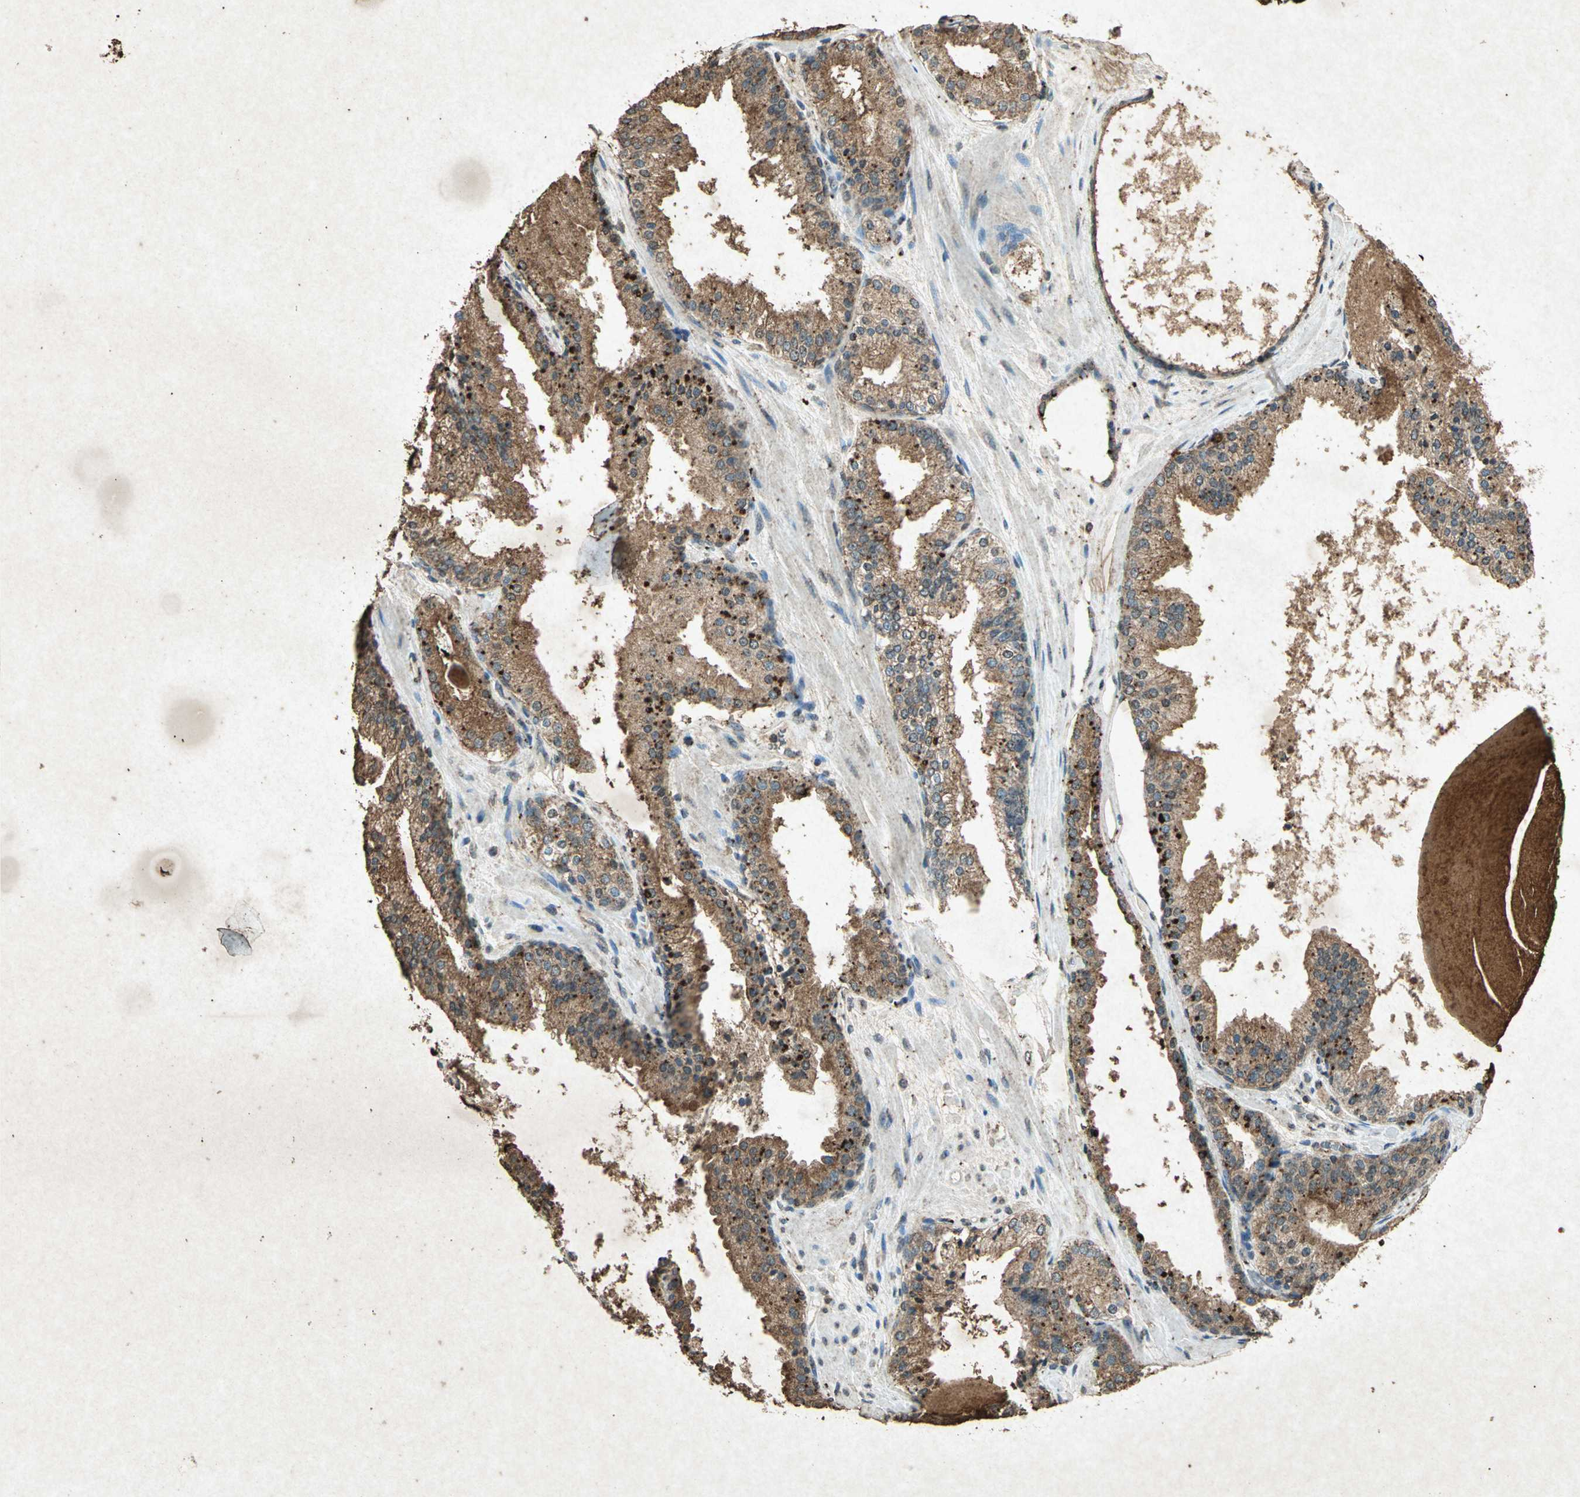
{"staining": {"intensity": "strong", "quantity": ">75%", "location": "cytoplasmic/membranous"}, "tissue": "prostate cancer", "cell_type": "Tumor cells", "image_type": "cancer", "snomed": [{"axis": "morphology", "description": "Adenocarcinoma, High grade"}, {"axis": "topography", "description": "Prostate"}], "caption": "A photomicrograph showing strong cytoplasmic/membranous positivity in approximately >75% of tumor cells in prostate cancer, as visualized by brown immunohistochemical staining.", "gene": "PSEN1", "patient": {"sex": "male", "age": 68}}